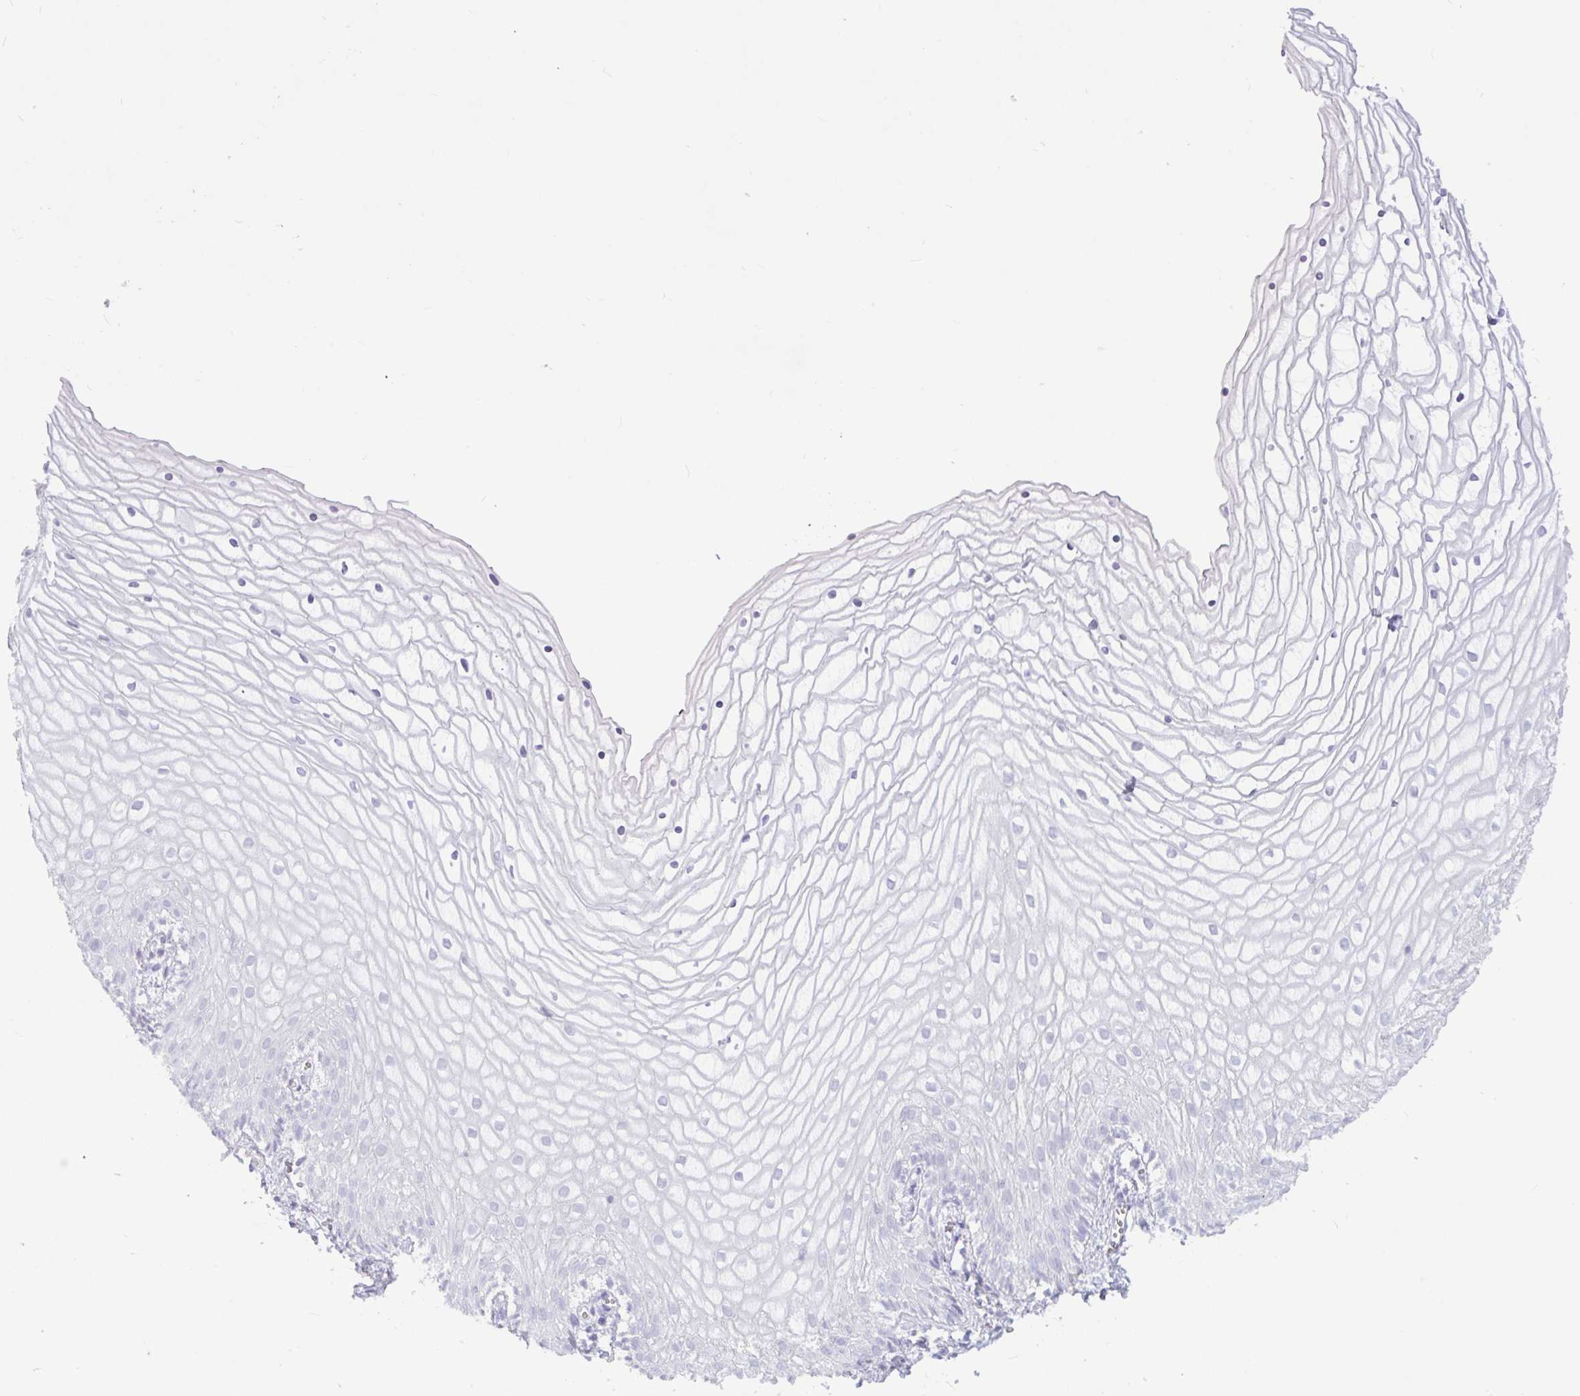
{"staining": {"intensity": "negative", "quantity": "none", "location": "none"}, "tissue": "vagina", "cell_type": "Squamous epithelial cells", "image_type": "normal", "snomed": [{"axis": "morphology", "description": "Normal tissue, NOS"}, {"axis": "topography", "description": "Vagina"}], "caption": "Immunohistochemical staining of benign vagina shows no significant positivity in squamous epithelial cells. (Brightfield microscopy of DAB (3,3'-diaminobenzidine) immunohistochemistry at high magnification).", "gene": "CTSE", "patient": {"sex": "female", "age": 56}}